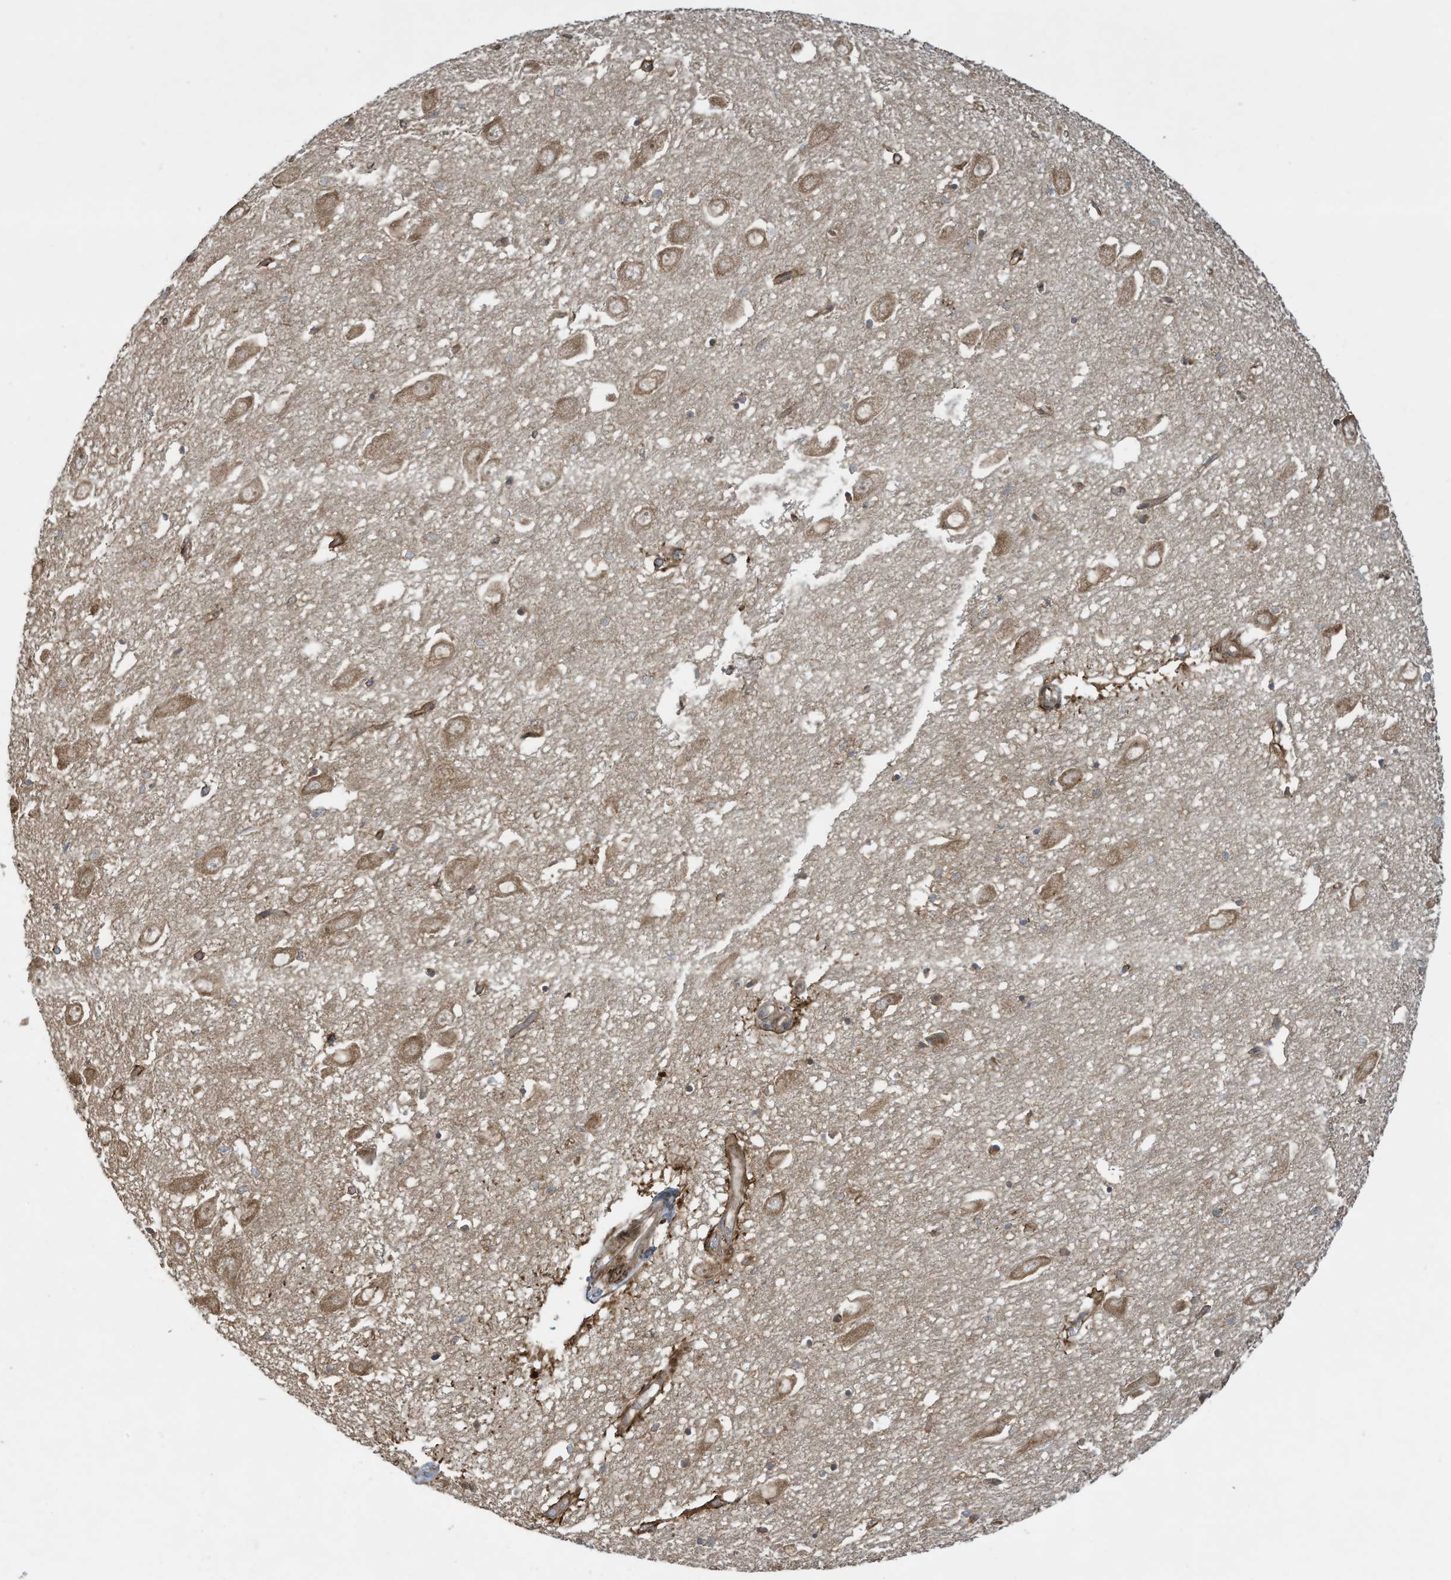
{"staining": {"intensity": "moderate", "quantity": "<25%", "location": "cytoplasmic/membranous"}, "tissue": "hippocampus", "cell_type": "Glial cells", "image_type": "normal", "snomed": [{"axis": "morphology", "description": "Normal tissue, NOS"}, {"axis": "topography", "description": "Hippocampus"}], "caption": "The histopathology image displays immunohistochemical staining of unremarkable hippocampus. There is moderate cytoplasmic/membranous expression is seen in approximately <25% of glial cells.", "gene": "DDIT4", "patient": {"sex": "female", "age": 64}}